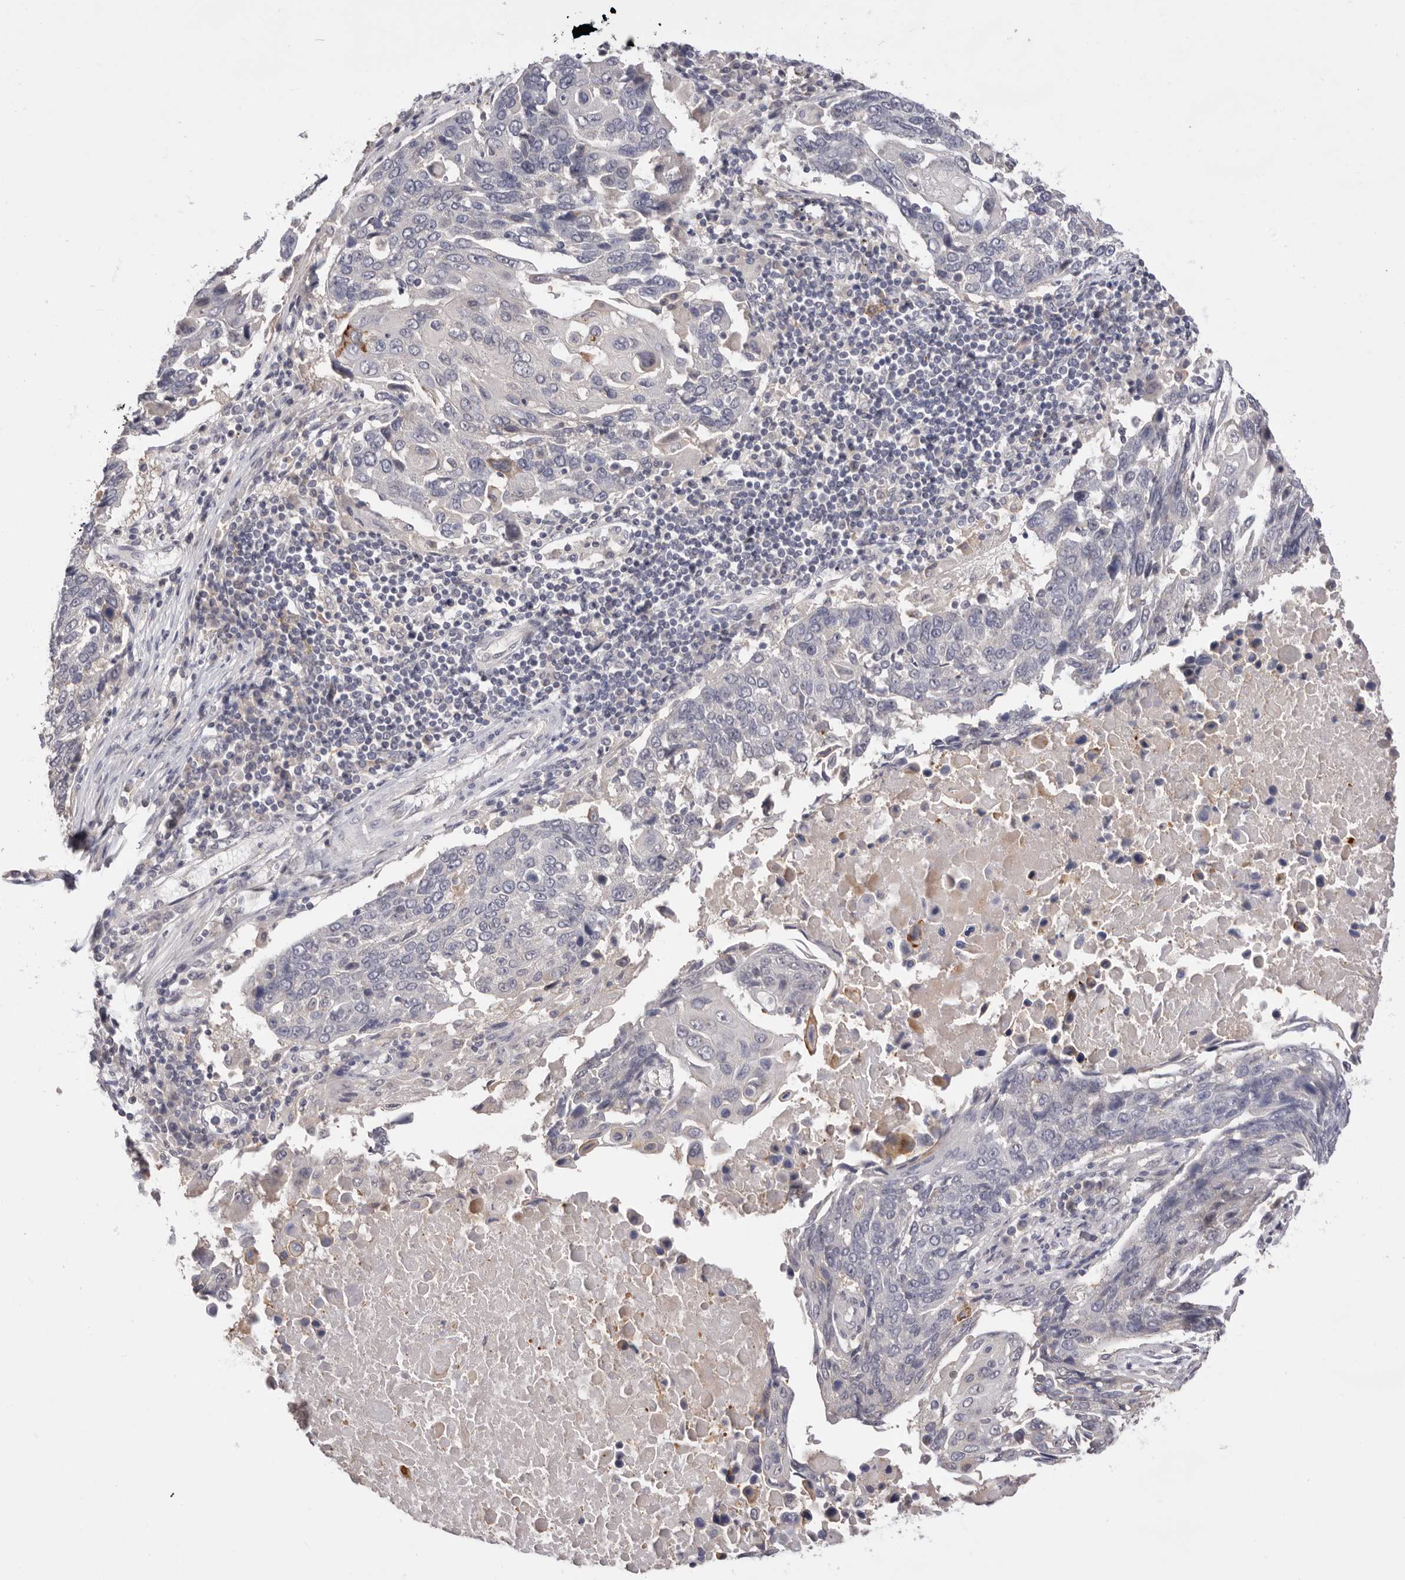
{"staining": {"intensity": "negative", "quantity": "none", "location": "none"}, "tissue": "lung cancer", "cell_type": "Tumor cells", "image_type": "cancer", "snomed": [{"axis": "morphology", "description": "Squamous cell carcinoma, NOS"}, {"axis": "topography", "description": "Lung"}], "caption": "High magnification brightfield microscopy of lung cancer stained with DAB (brown) and counterstained with hematoxylin (blue): tumor cells show no significant expression.", "gene": "DOP1A", "patient": {"sex": "male", "age": 66}}